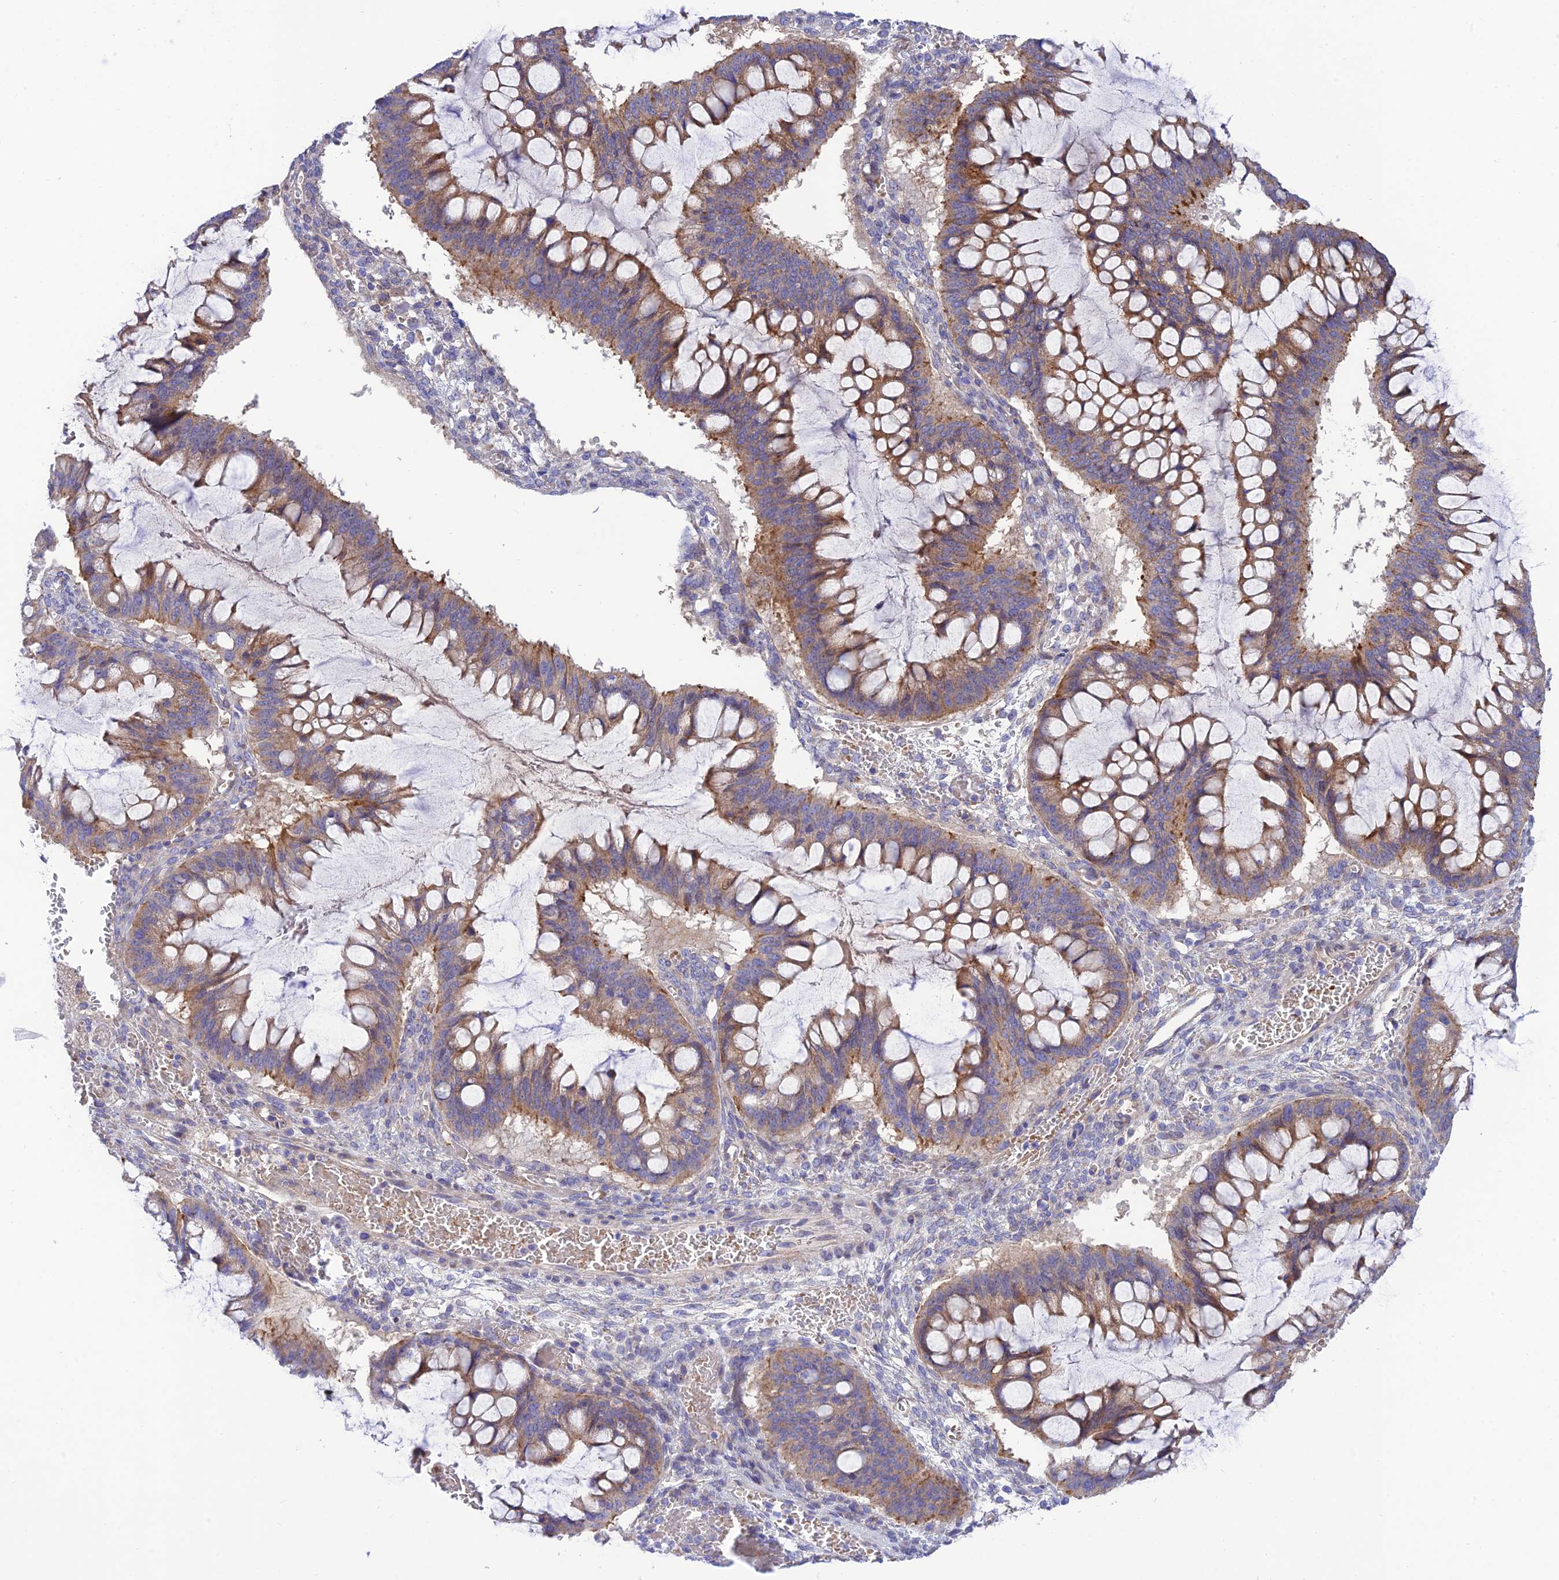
{"staining": {"intensity": "moderate", "quantity": ">75%", "location": "cytoplasmic/membranous"}, "tissue": "ovarian cancer", "cell_type": "Tumor cells", "image_type": "cancer", "snomed": [{"axis": "morphology", "description": "Cystadenocarcinoma, mucinous, NOS"}, {"axis": "topography", "description": "Ovary"}], "caption": "Immunohistochemistry staining of mucinous cystadenocarcinoma (ovarian), which exhibits medium levels of moderate cytoplasmic/membranous expression in approximately >75% of tumor cells indicating moderate cytoplasmic/membranous protein staining. The staining was performed using DAB (brown) for protein detection and nuclei were counterstained in hematoxylin (blue).", "gene": "CCDC157", "patient": {"sex": "female", "age": 73}}